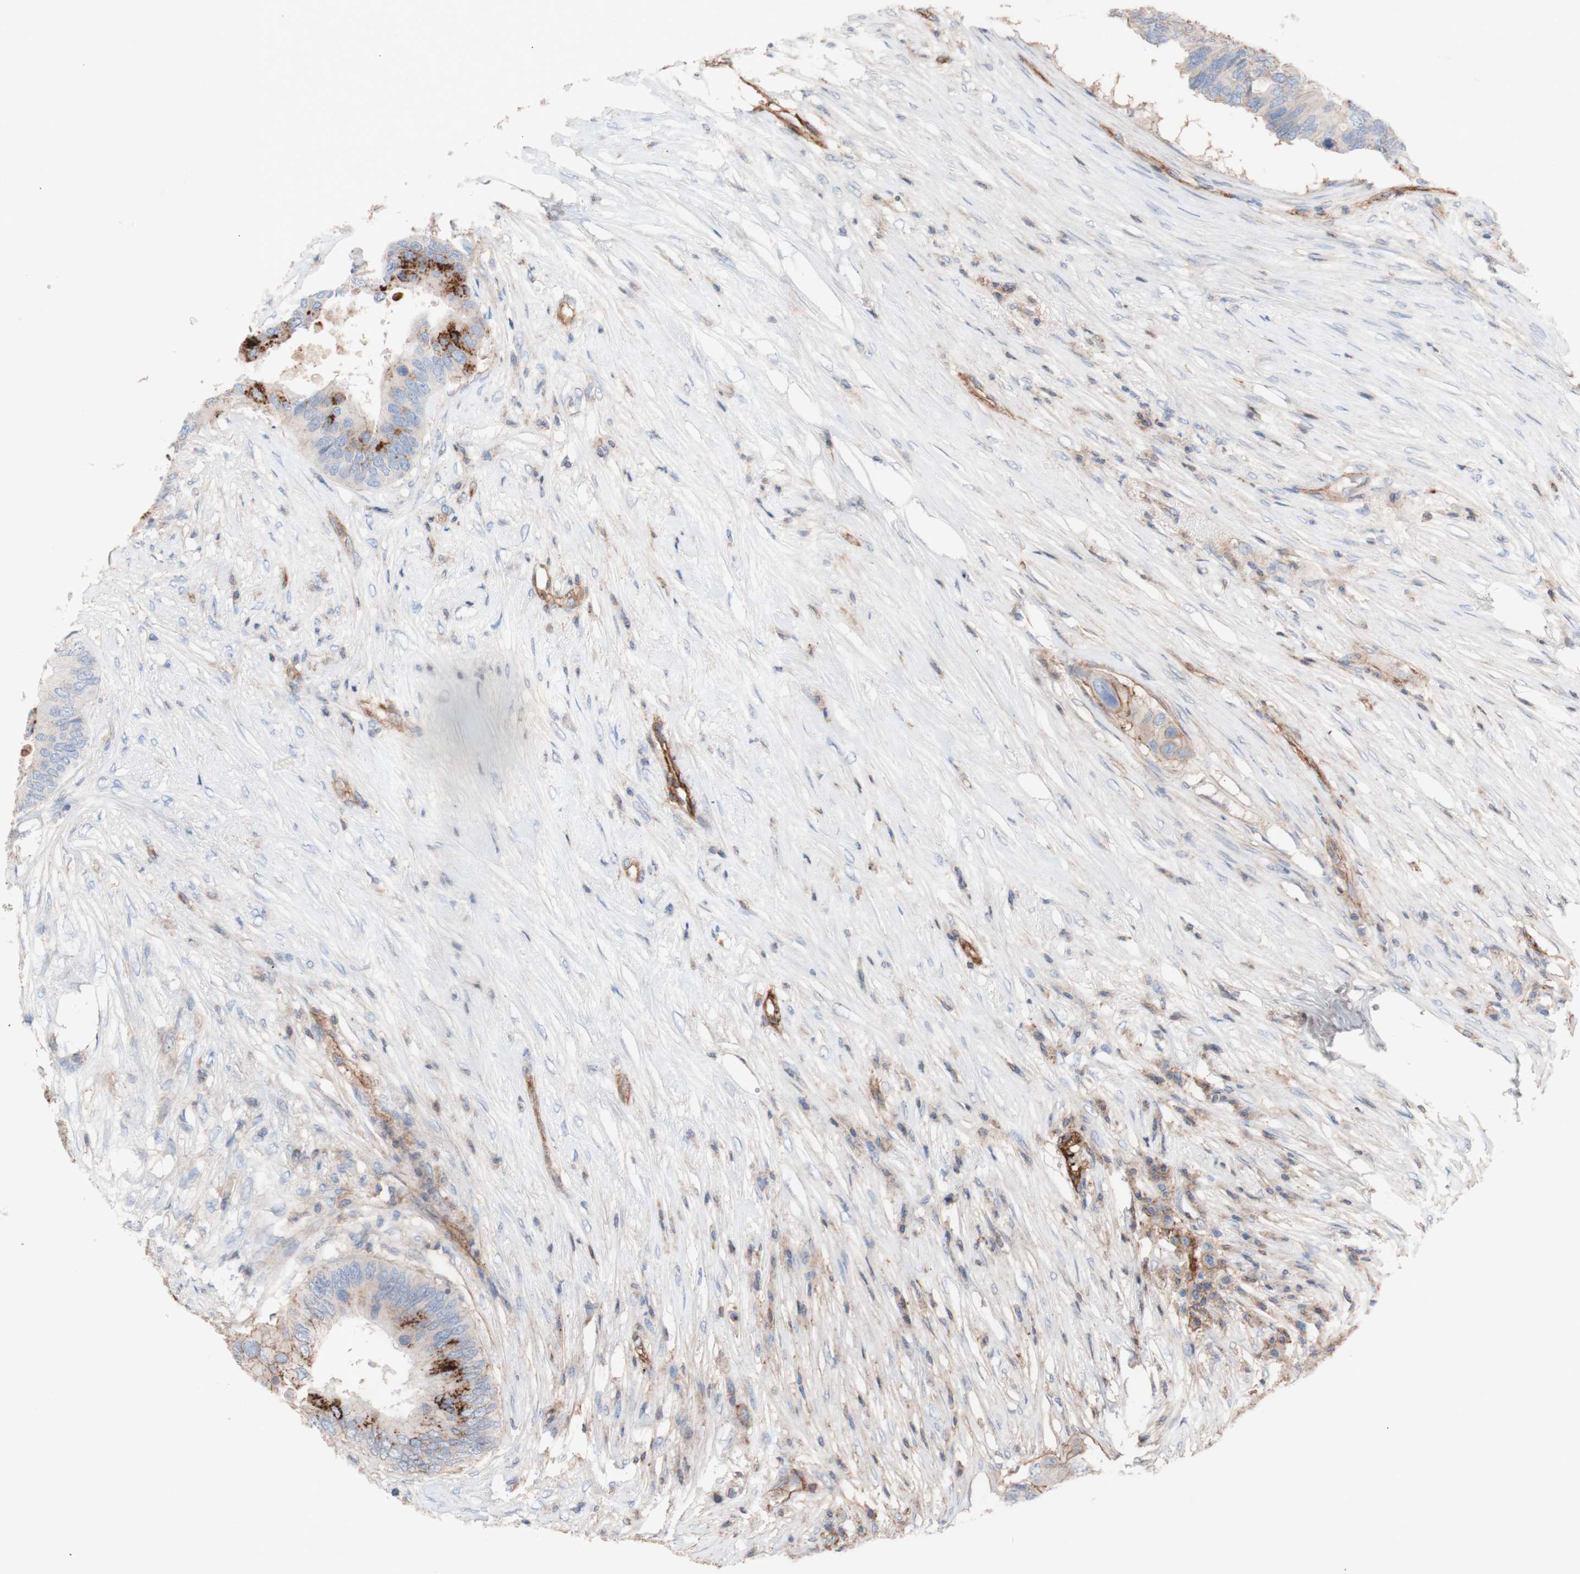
{"staining": {"intensity": "strong", "quantity": "25%-75%", "location": "cytoplasmic/membranous"}, "tissue": "colorectal cancer", "cell_type": "Tumor cells", "image_type": "cancer", "snomed": [{"axis": "morphology", "description": "Adenocarcinoma, NOS"}, {"axis": "topography", "description": "Colon"}], "caption": "The micrograph demonstrates staining of colorectal cancer (adenocarcinoma), revealing strong cytoplasmic/membranous protein expression (brown color) within tumor cells. (IHC, brightfield microscopy, high magnification).", "gene": "ATP2A3", "patient": {"sex": "male", "age": 71}}